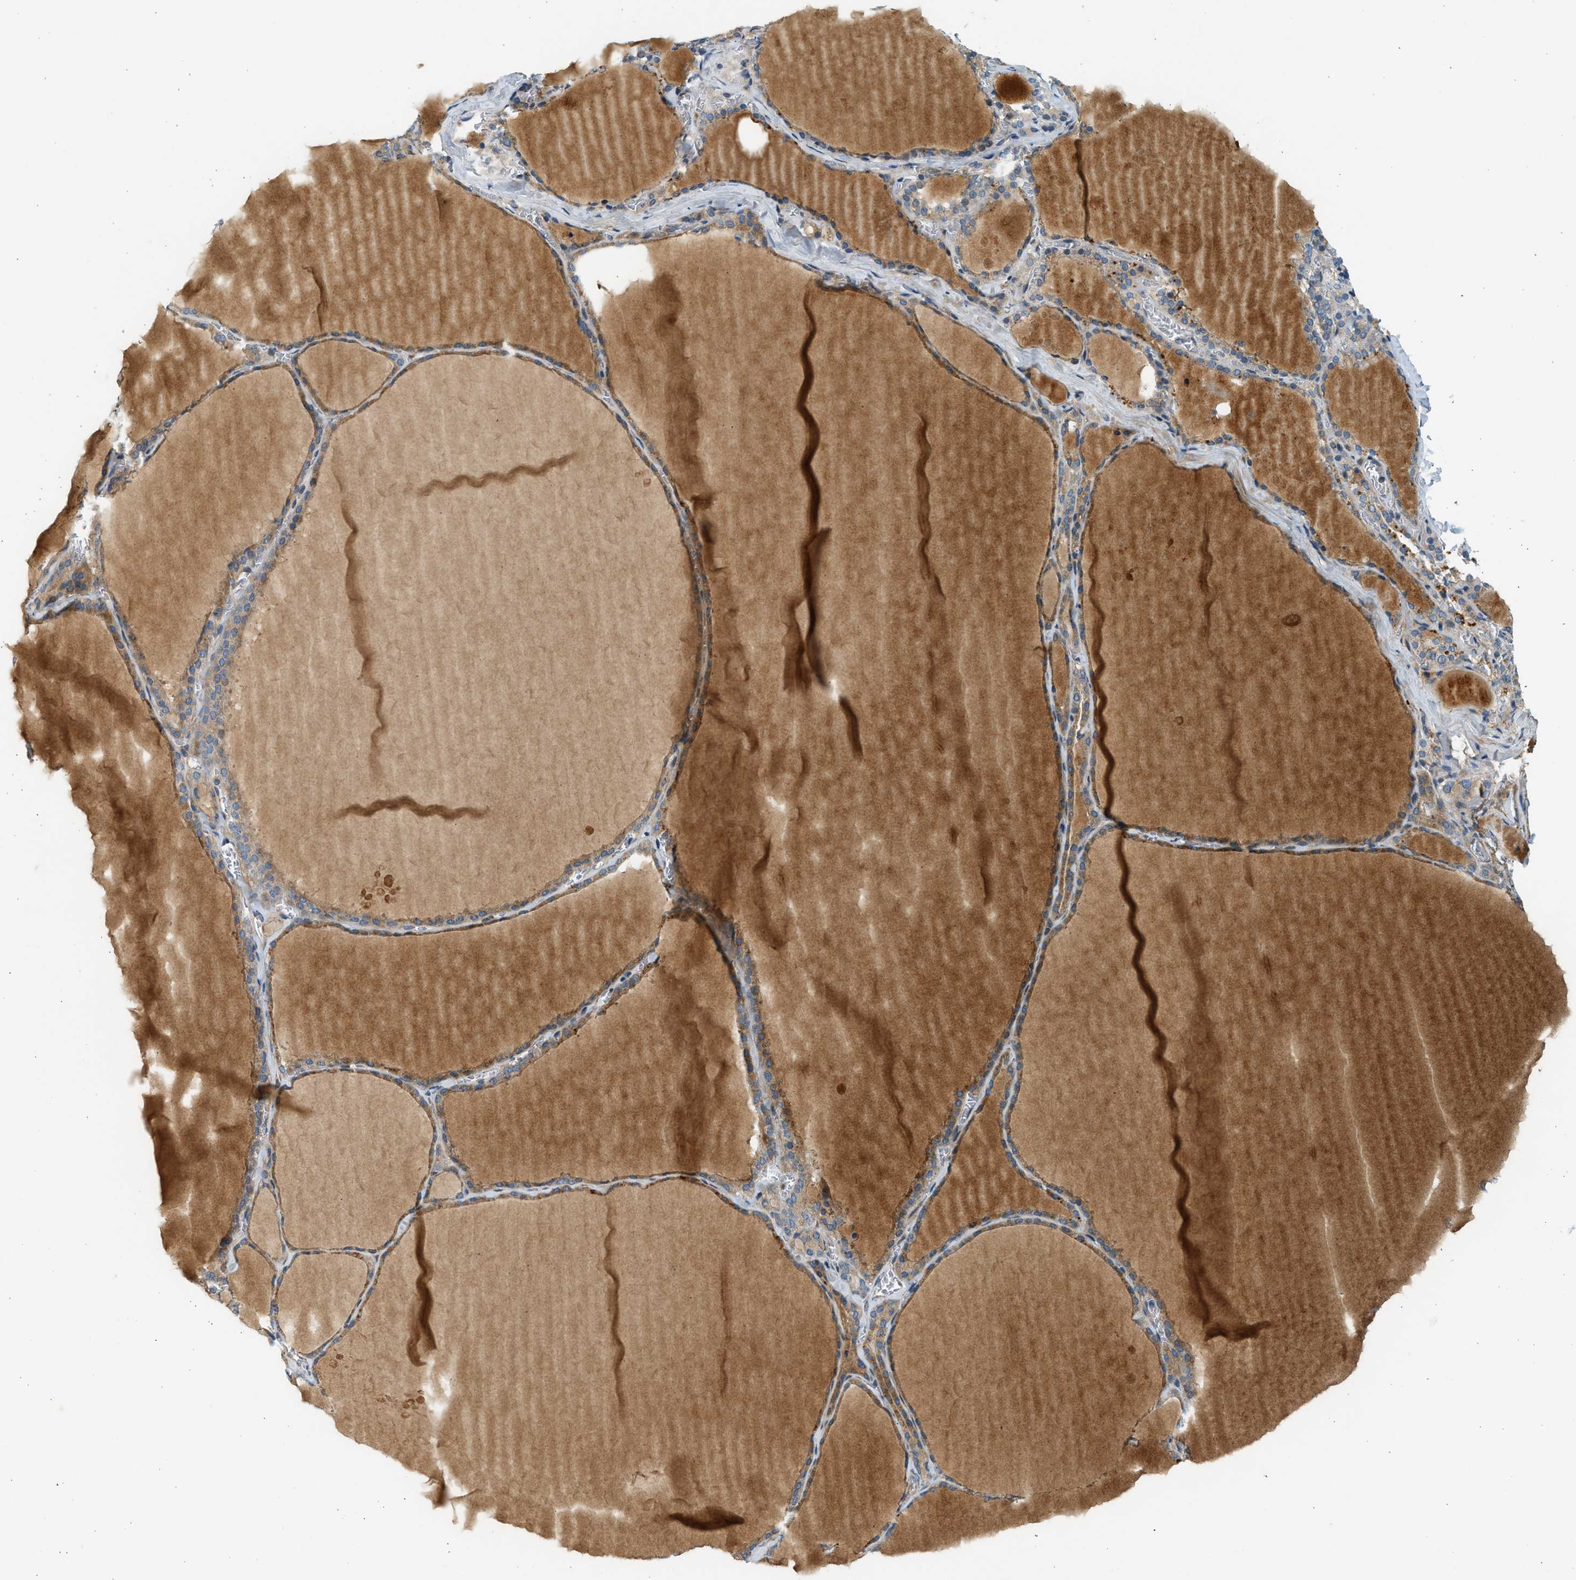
{"staining": {"intensity": "moderate", "quantity": ">75%", "location": "cytoplasmic/membranous"}, "tissue": "thyroid gland", "cell_type": "Glandular cells", "image_type": "normal", "snomed": [{"axis": "morphology", "description": "Normal tissue, NOS"}, {"axis": "topography", "description": "Thyroid gland"}], "caption": "High-magnification brightfield microscopy of benign thyroid gland stained with DAB (3,3'-diaminobenzidine) (brown) and counterstained with hematoxylin (blue). glandular cells exhibit moderate cytoplasmic/membranous expression is seen in about>75% of cells.", "gene": "KDELR2", "patient": {"sex": "male", "age": 56}}